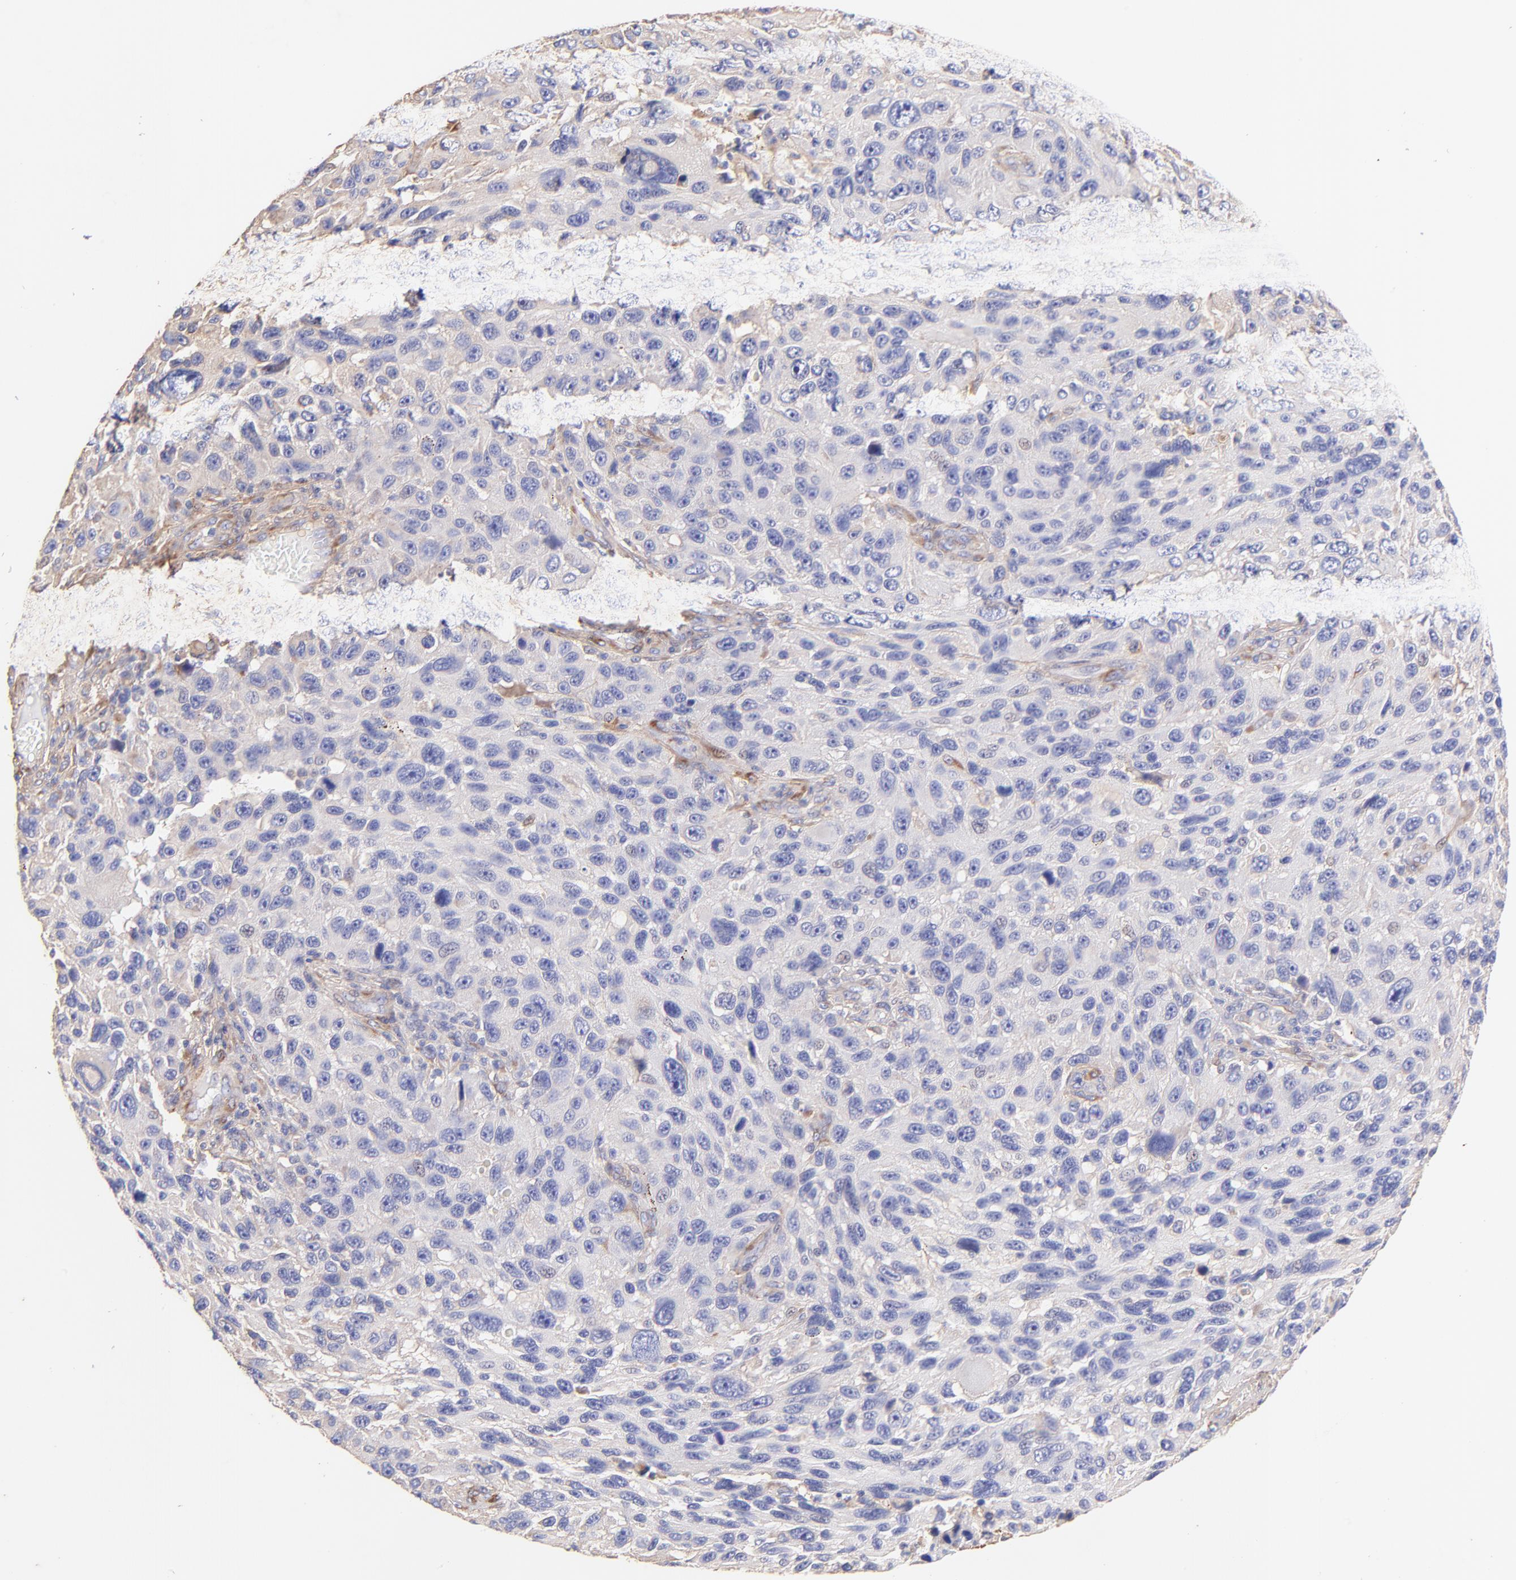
{"staining": {"intensity": "weak", "quantity": "<25%", "location": "cytoplasmic/membranous"}, "tissue": "melanoma", "cell_type": "Tumor cells", "image_type": "cancer", "snomed": [{"axis": "morphology", "description": "Malignant melanoma, NOS"}, {"axis": "topography", "description": "Skin"}], "caption": "A micrograph of human malignant melanoma is negative for staining in tumor cells.", "gene": "BGN", "patient": {"sex": "male", "age": 53}}